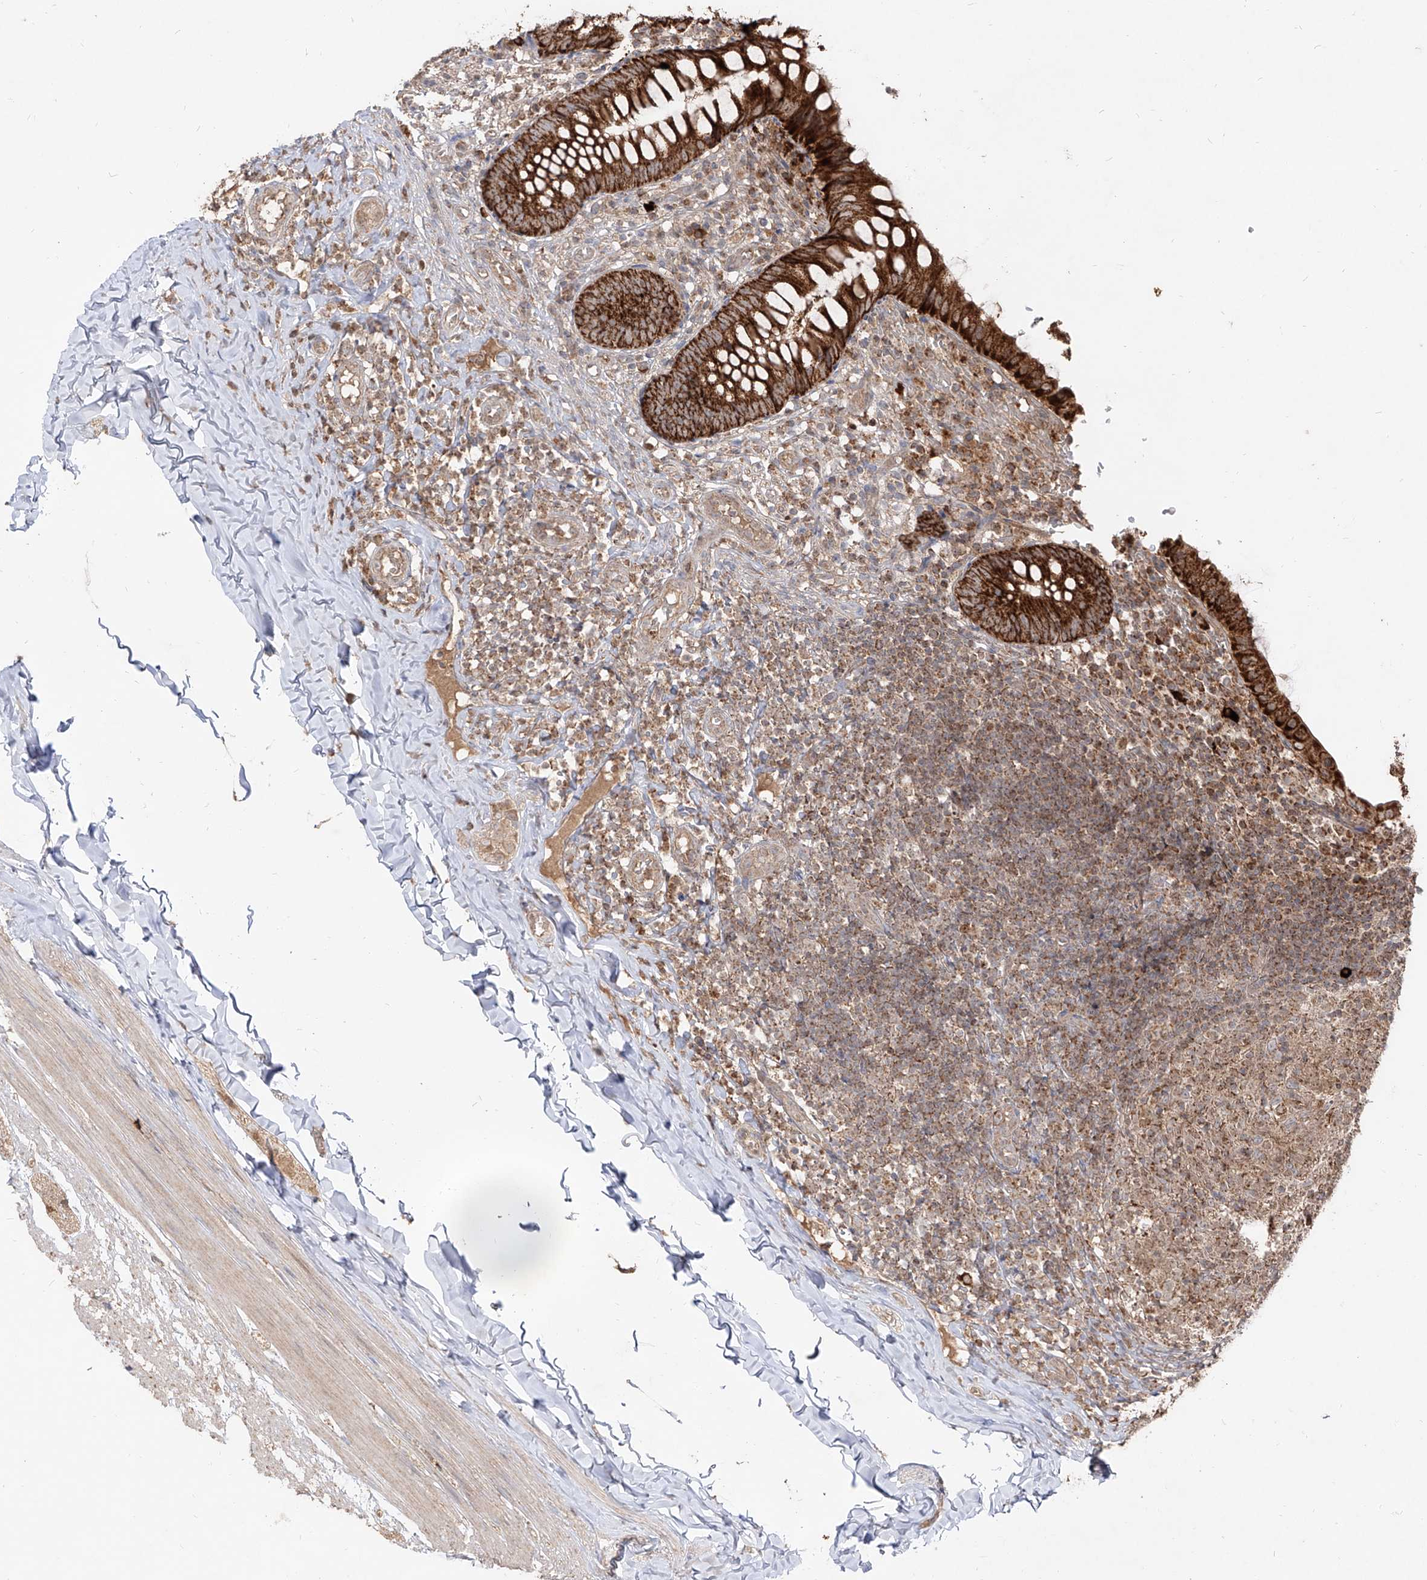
{"staining": {"intensity": "strong", "quantity": ">75%", "location": "cytoplasmic/membranous"}, "tissue": "appendix", "cell_type": "Glandular cells", "image_type": "normal", "snomed": [{"axis": "morphology", "description": "Normal tissue, NOS"}, {"axis": "topography", "description": "Appendix"}], "caption": "Approximately >75% of glandular cells in normal human appendix display strong cytoplasmic/membranous protein positivity as visualized by brown immunohistochemical staining.", "gene": "AIM2", "patient": {"sex": "male", "age": 8}}